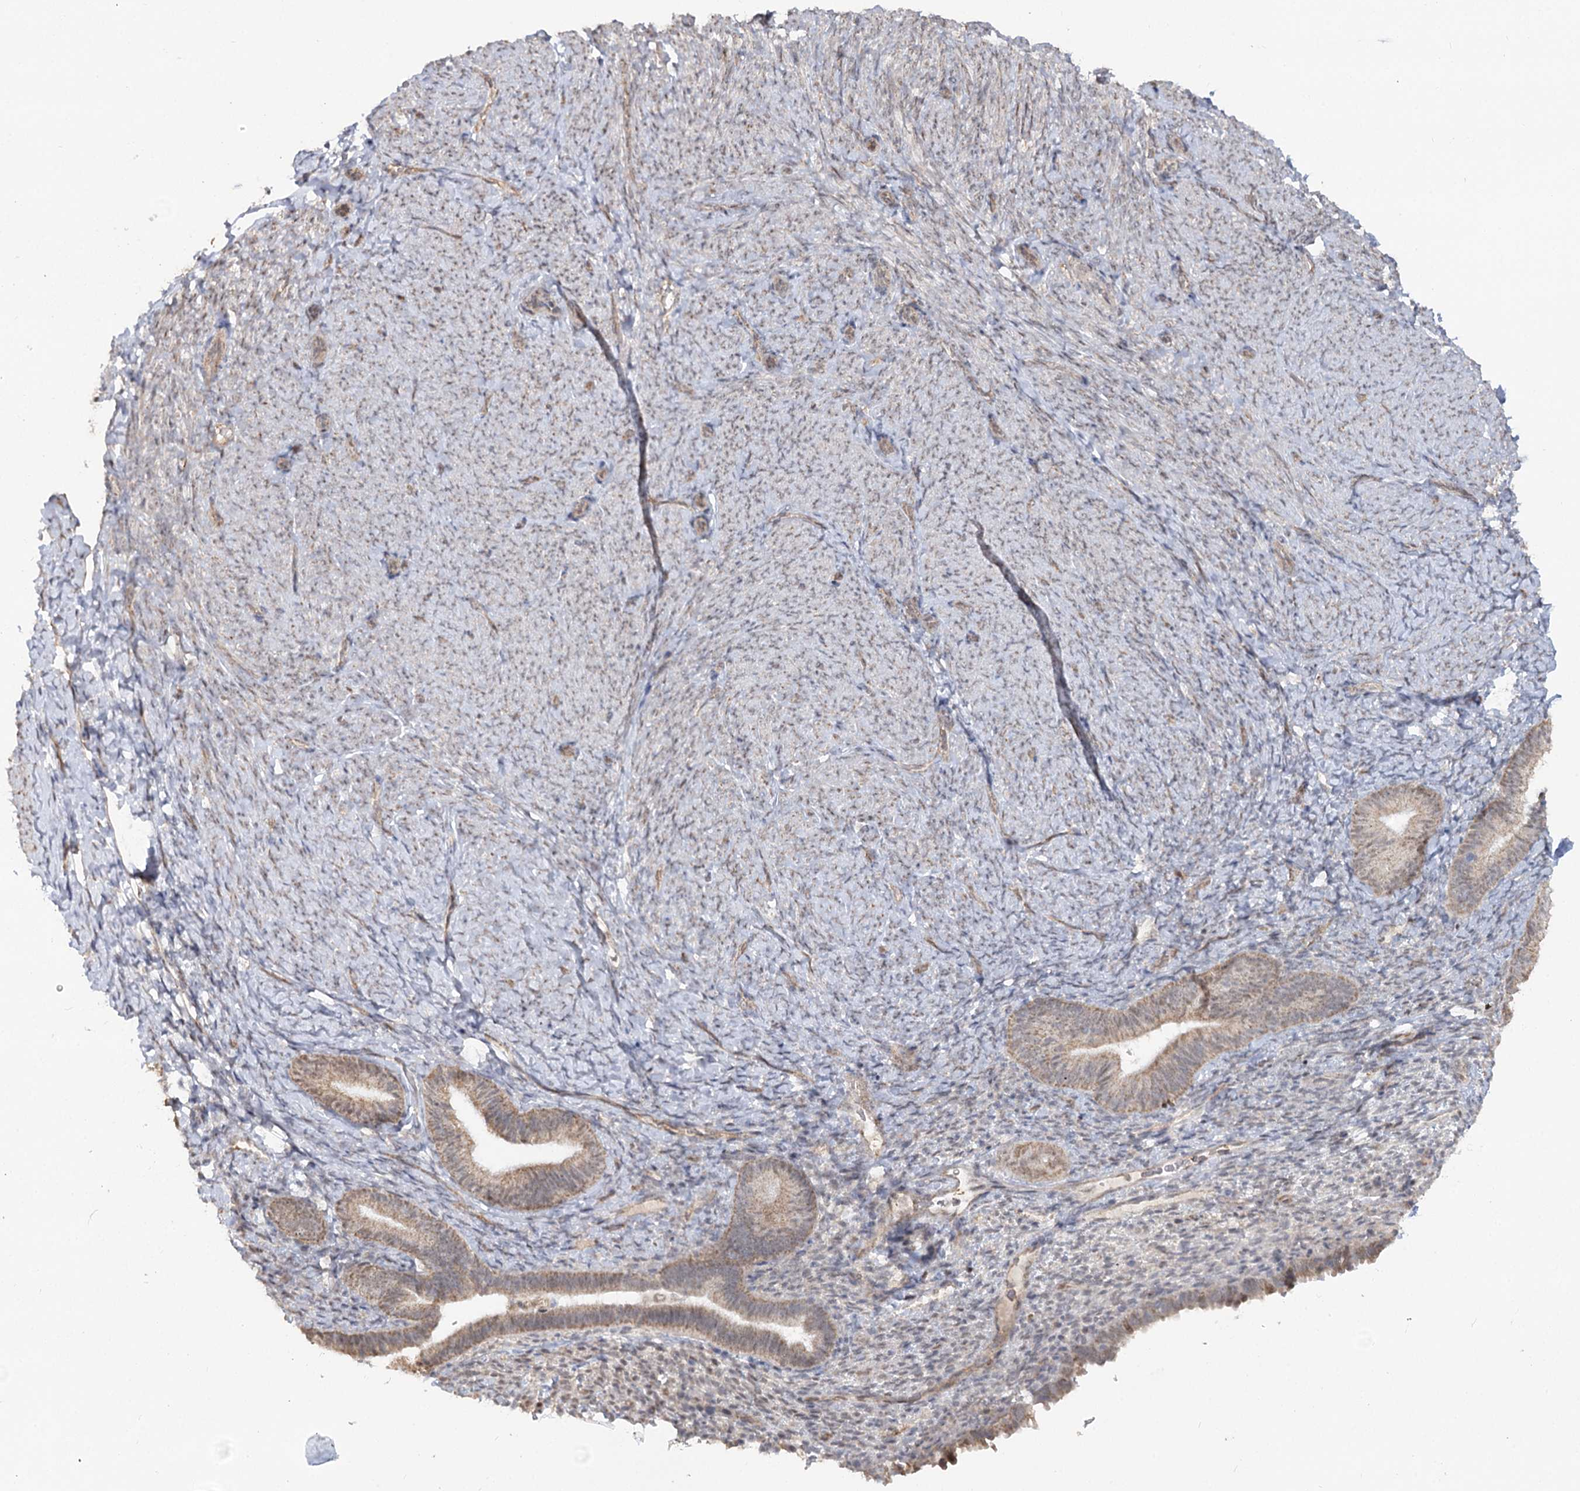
{"staining": {"intensity": "negative", "quantity": "none", "location": "none"}, "tissue": "endometrium", "cell_type": "Cells in endometrial stroma", "image_type": "normal", "snomed": [{"axis": "morphology", "description": "Normal tissue, NOS"}, {"axis": "topography", "description": "Endometrium"}], "caption": "Immunohistochemistry (IHC) micrograph of unremarkable human endometrium stained for a protein (brown), which demonstrates no staining in cells in endometrial stroma.", "gene": "RUFY4", "patient": {"sex": "female", "age": 65}}